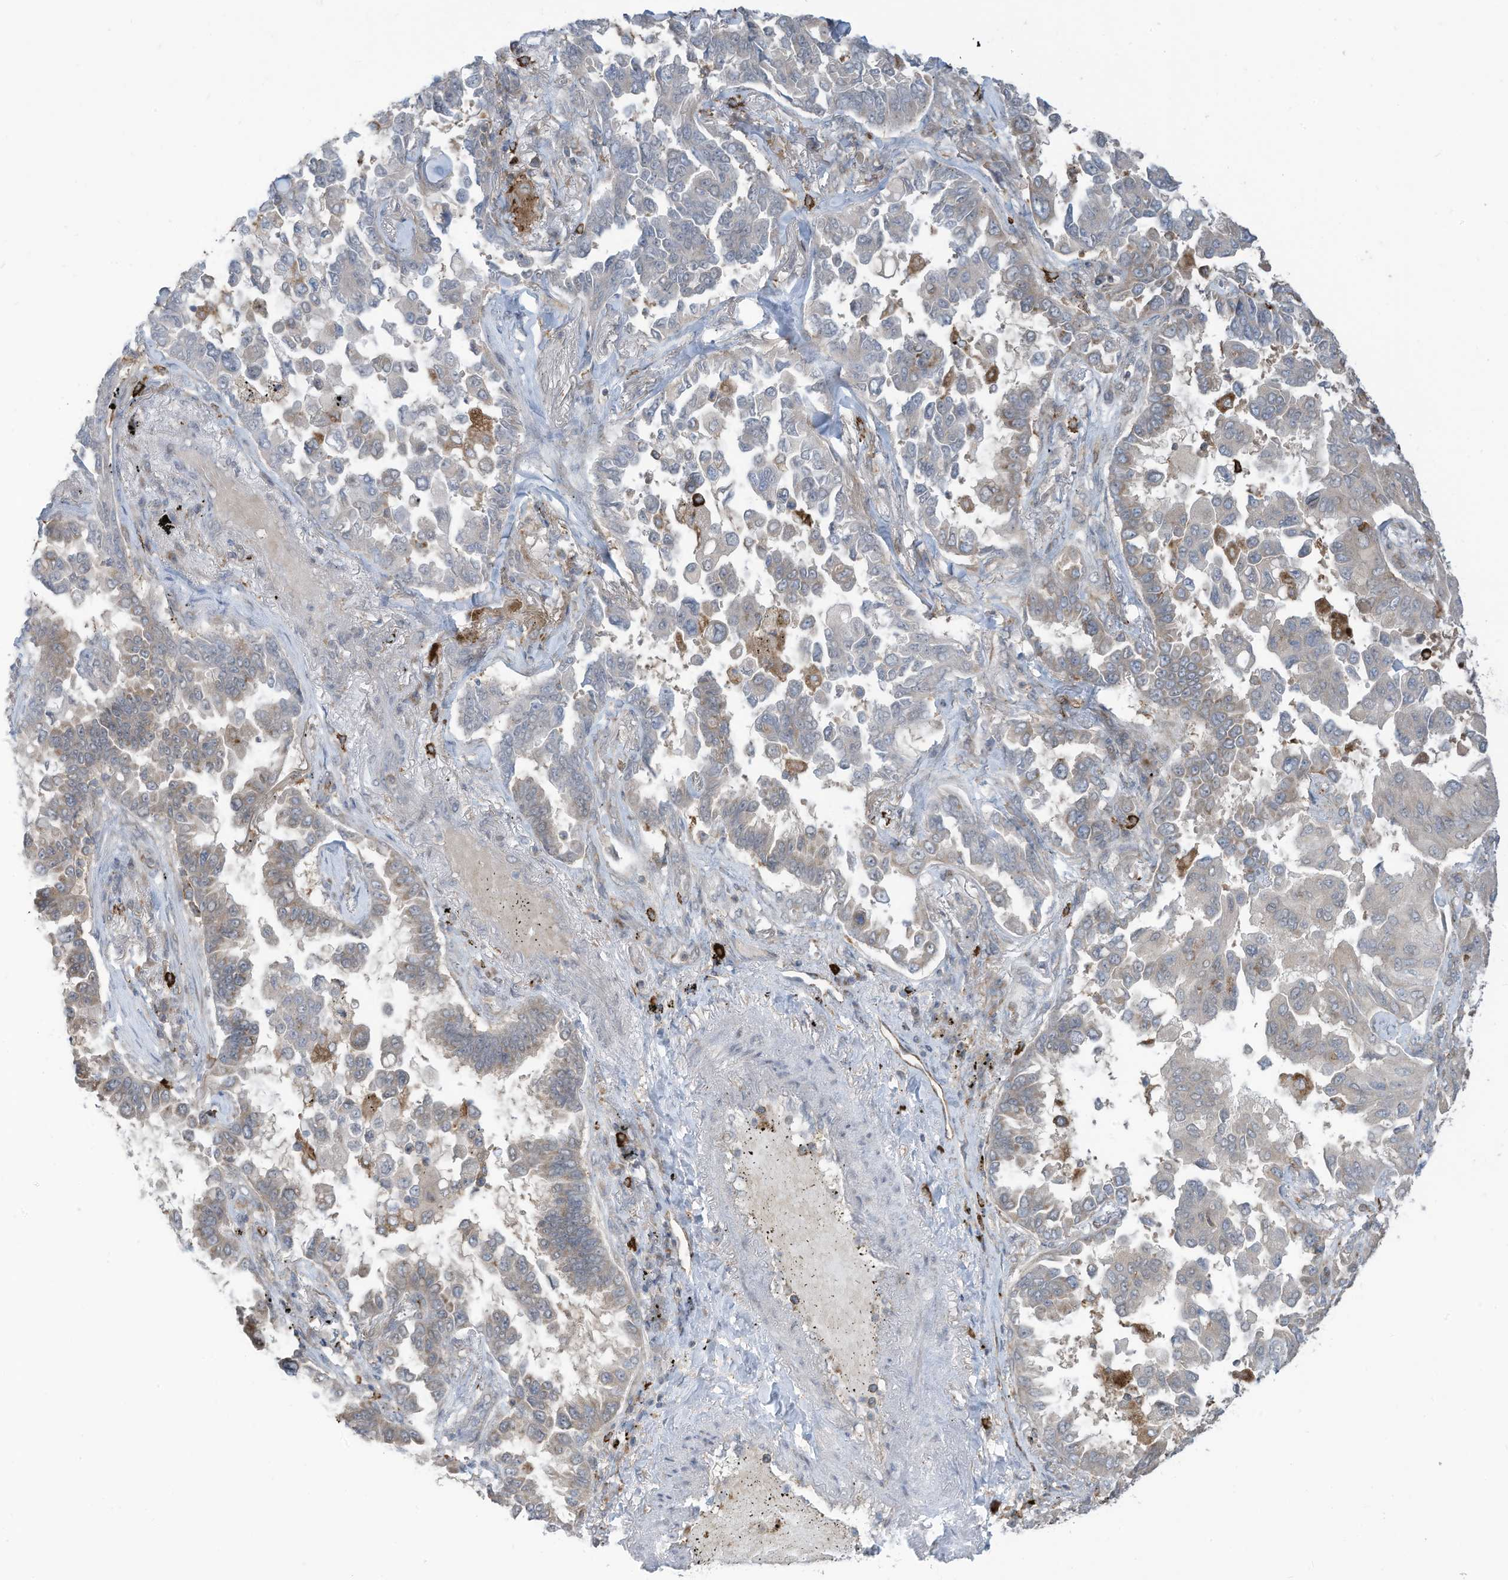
{"staining": {"intensity": "weak", "quantity": "<25%", "location": "cytoplasmic/membranous"}, "tissue": "lung cancer", "cell_type": "Tumor cells", "image_type": "cancer", "snomed": [{"axis": "morphology", "description": "Adenocarcinoma, NOS"}, {"axis": "topography", "description": "Lung"}], "caption": "An immunohistochemistry (IHC) histopathology image of lung cancer (adenocarcinoma) is shown. There is no staining in tumor cells of lung cancer (adenocarcinoma). (Stains: DAB immunohistochemistry (IHC) with hematoxylin counter stain, Microscopy: brightfield microscopy at high magnification).", "gene": "DZIP3", "patient": {"sex": "female", "age": 67}}